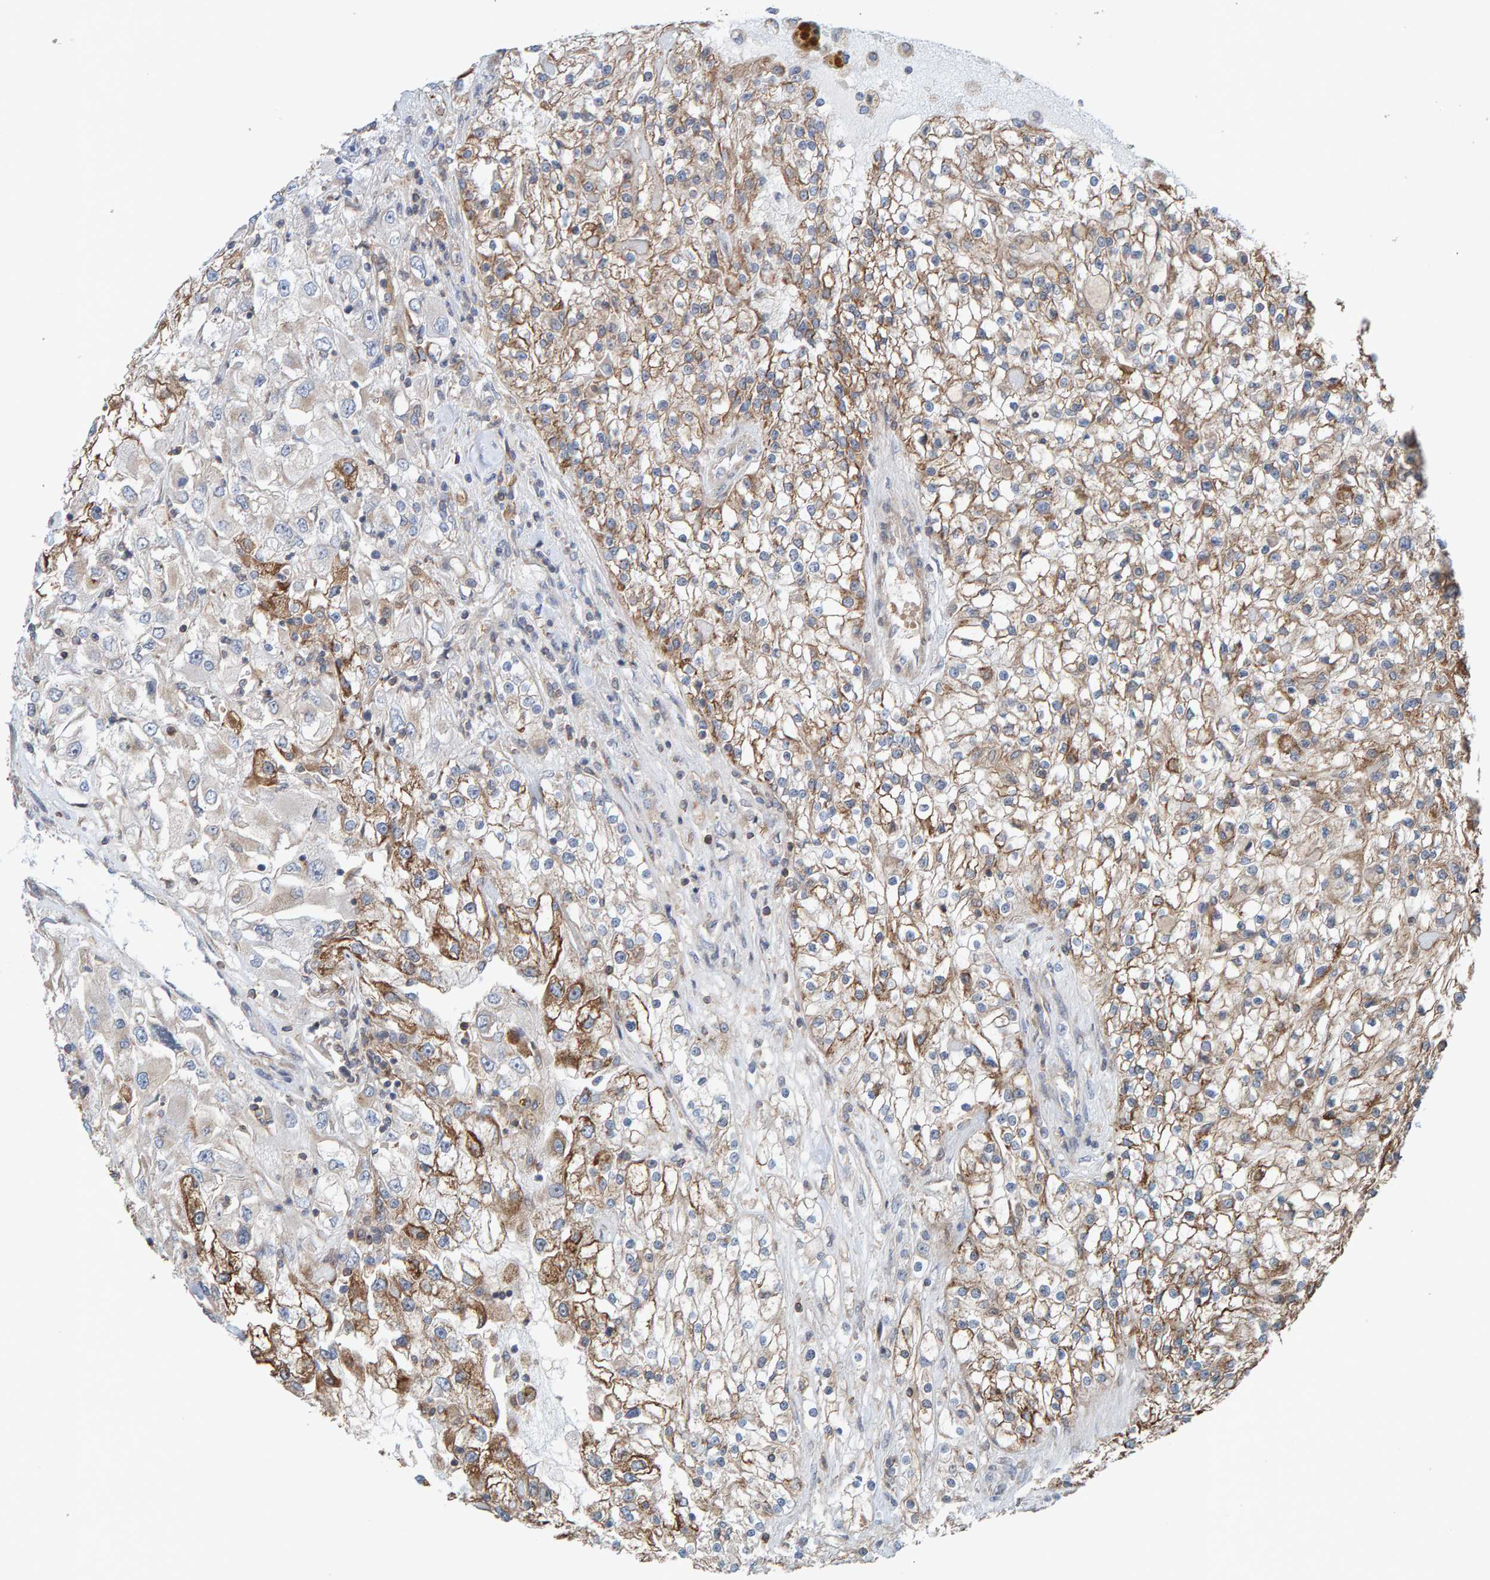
{"staining": {"intensity": "moderate", "quantity": "25%-75%", "location": "cytoplasmic/membranous"}, "tissue": "renal cancer", "cell_type": "Tumor cells", "image_type": "cancer", "snomed": [{"axis": "morphology", "description": "Adenocarcinoma, NOS"}, {"axis": "topography", "description": "Kidney"}], "caption": "Immunohistochemical staining of renal cancer (adenocarcinoma) displays medium levels of moderate cytoplasmic/membranous protein positivity in about 25%-75% of tumor cells.", "gene": "UBAP1", "patient": {"sex": "female", "age": 52}}